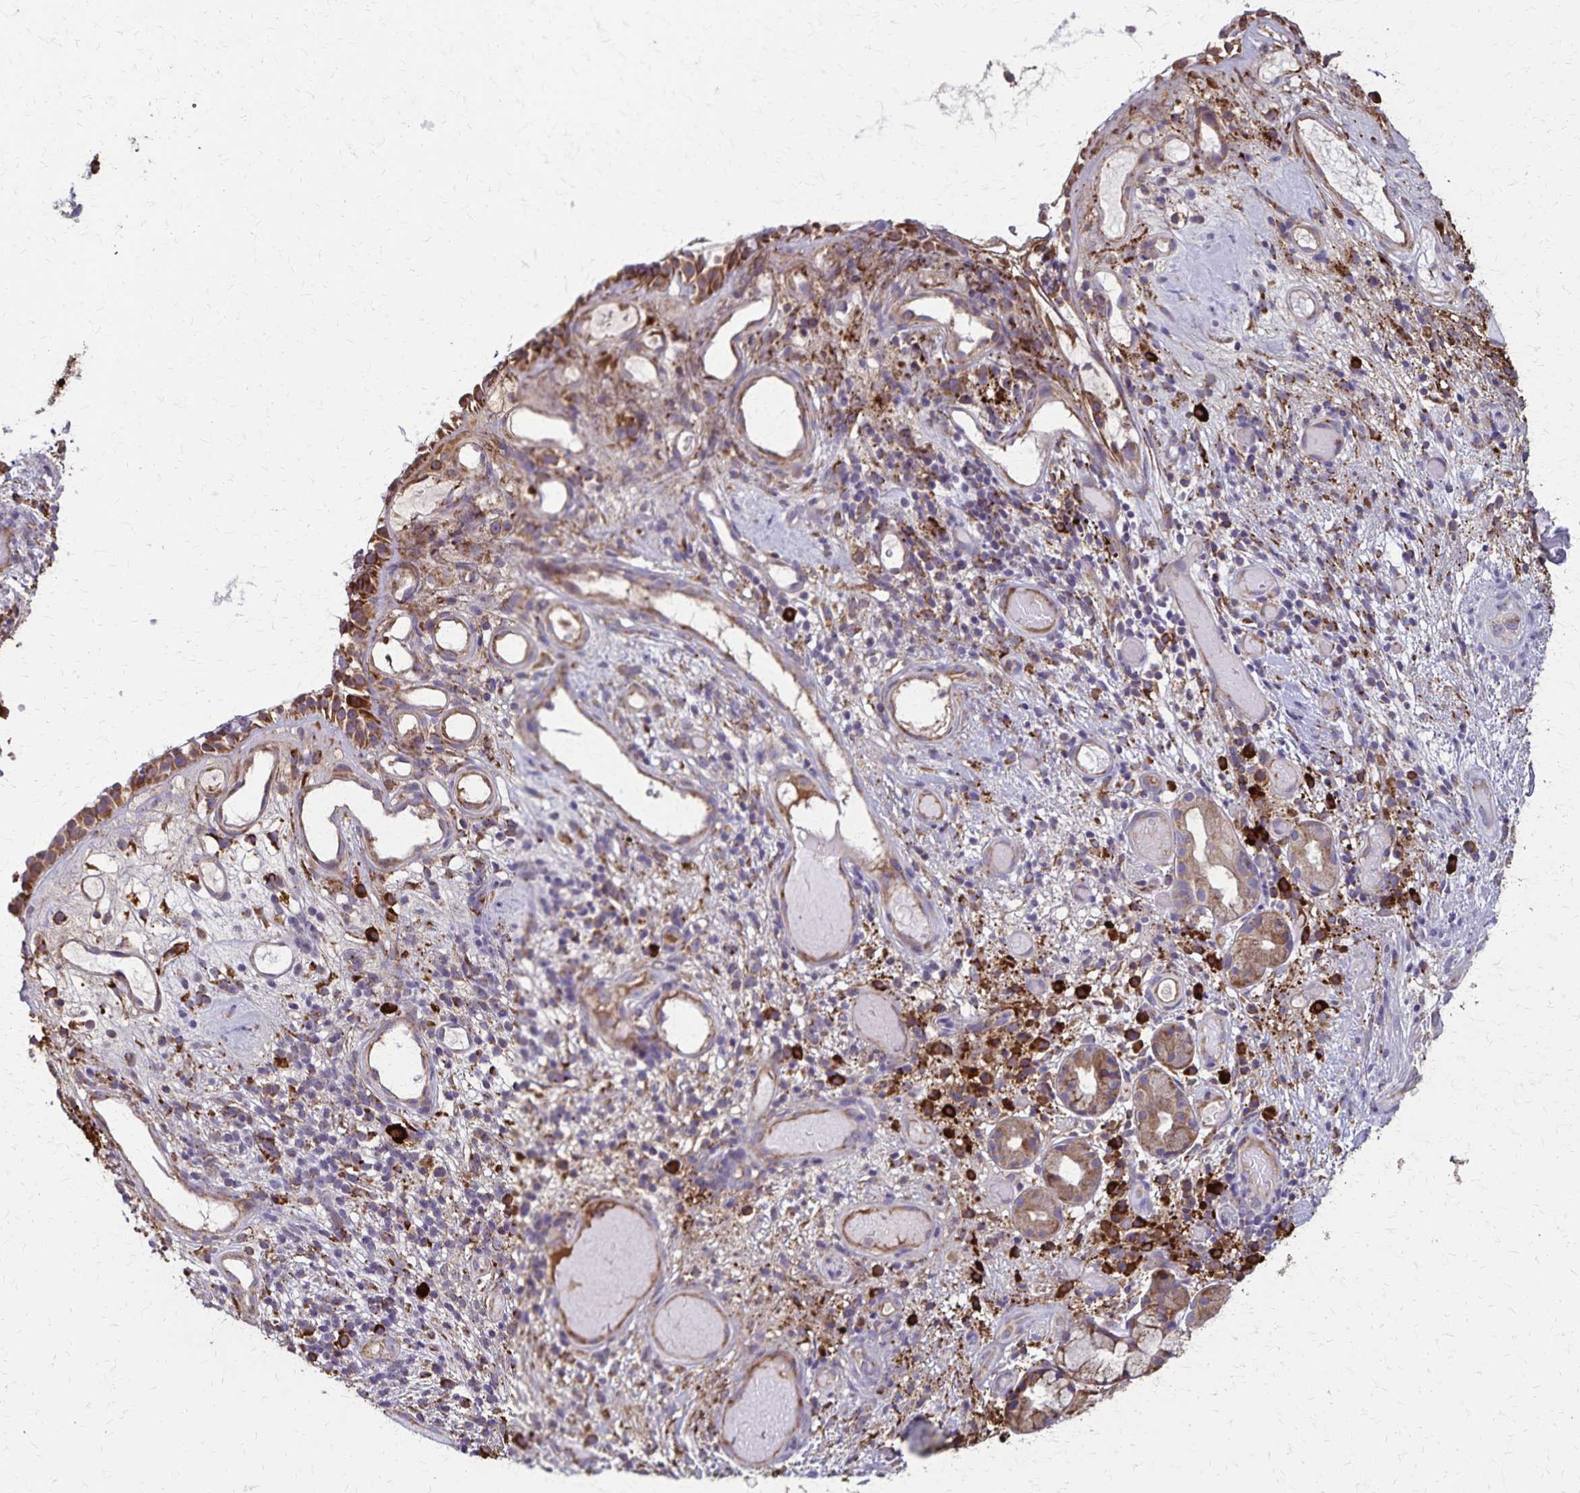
{"staining": {"intensity": "moderate", "quantity": ">75%", "location": "cytoplasmic/membranous"}, "tissue": "nasopharynx", "cell_type": "Respiratory epithelial cells", "image_type": "normal", "snomed": [{"axis": "morphology", "description": "Normal tissue, NOS"}, {"axis": "morphology", "description": "Inflammation, NOS"}, {"axis": "topography", "description": "Nasopharynx"}], "caption": "DAB (3,3'-diaminobenzidine) immunohistochemical staining of normal nasopharynx displays moderate cytoplasmic/membranous protein expression in about >75% of respiratory epithelial cells.", "gene": "RNF10", "patient": {"sex": "male", "age": 54}}